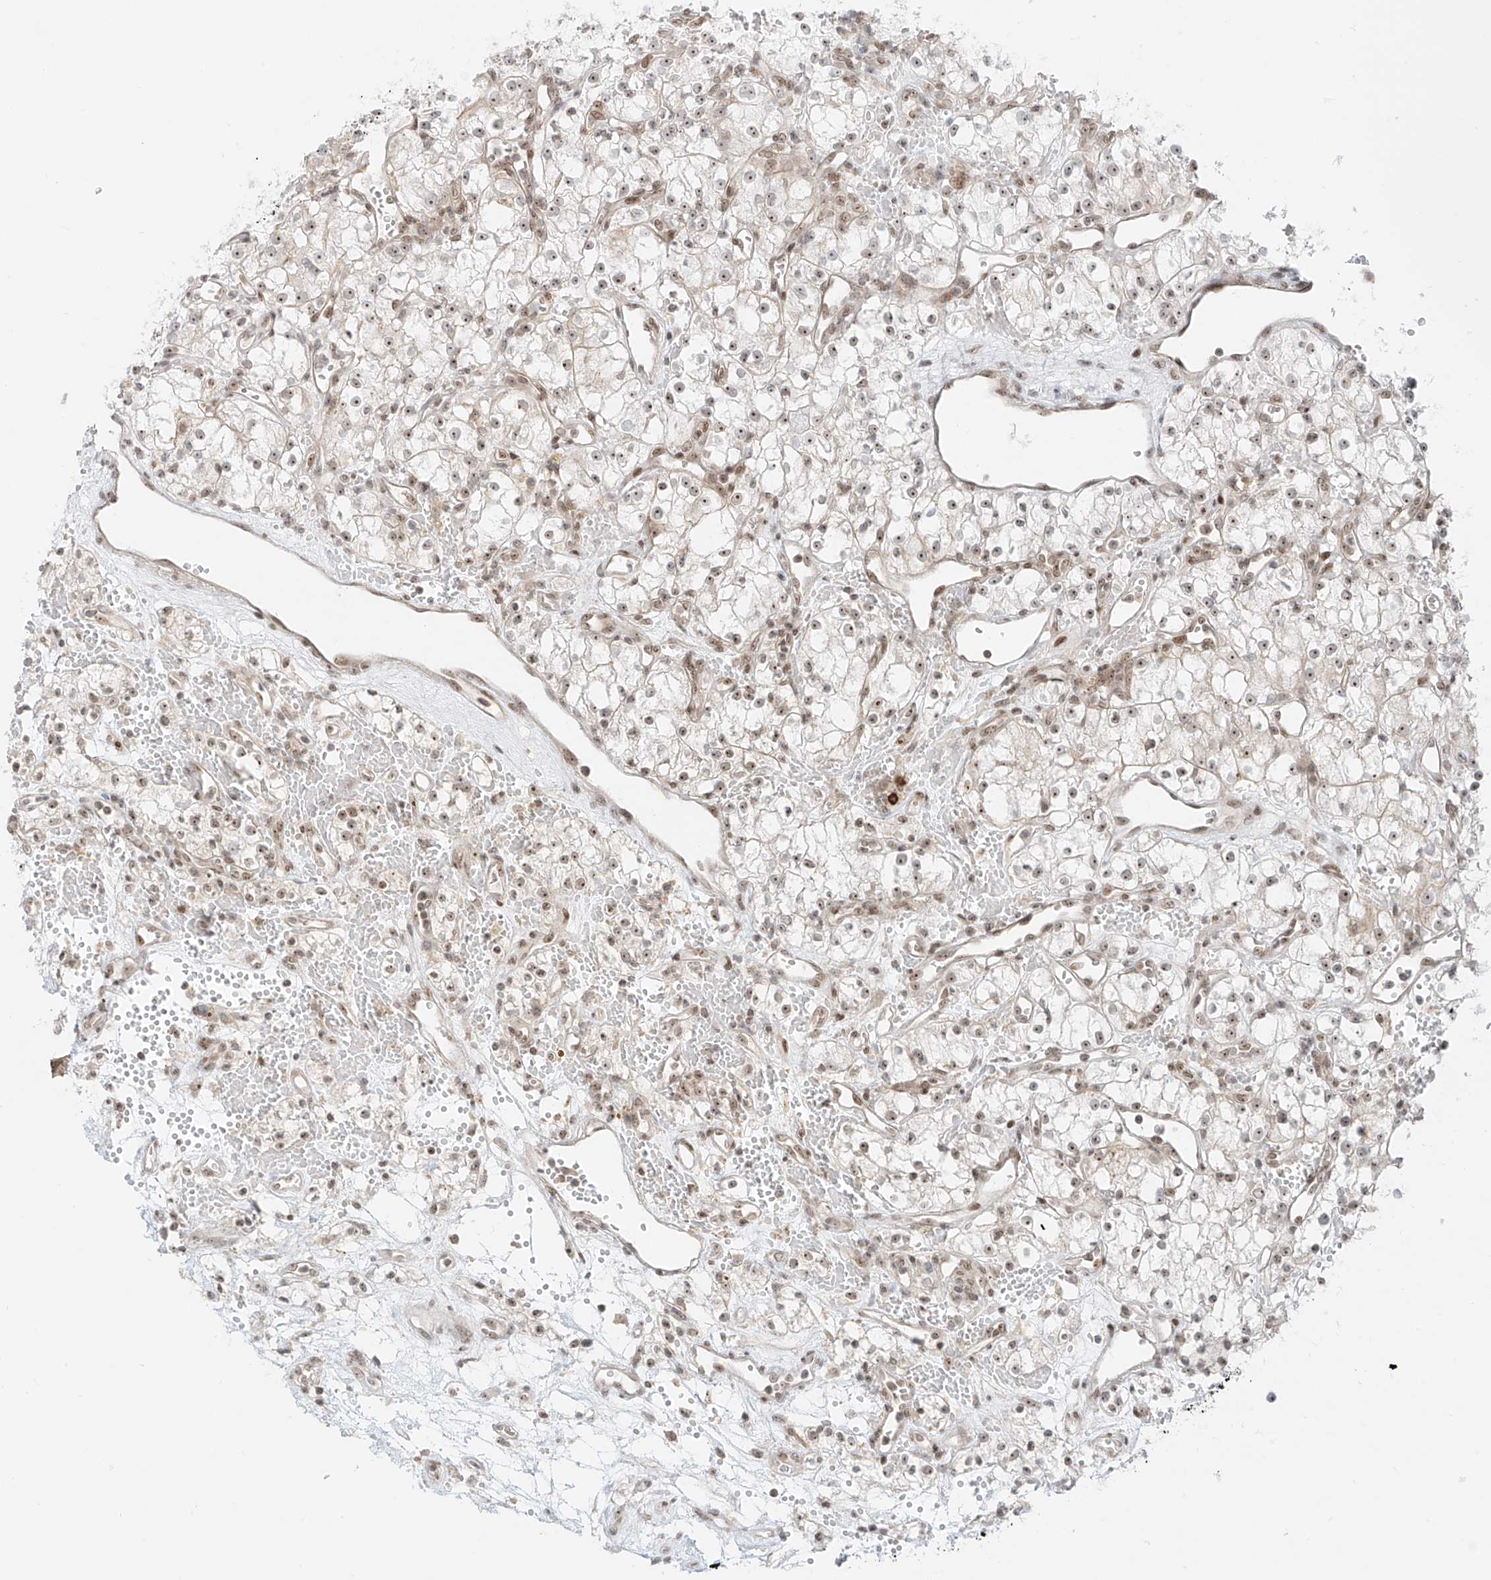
{"staining": {"intensity": "weak", "quantity": "<25%", "location": "nuclear"}, "tissue": "renal cancer", "cell_type": "Tumor cells", "image_type": "cancer", "snomed": [{"axis": "morphology", "description": "Adenocarcinoma, NOS"}, {"axis": "topography", "description": "Kidney"}], "caption": "Immunohistochemical staining of renal cancer (adenocarcinoma) demonstrates no significant expression in tumor cells. (Brightfield microscopy of DAB immunohistochemistry at high magnification).", "gene": "ZNF512", "patient": {"sex": "male", "age": 59}}